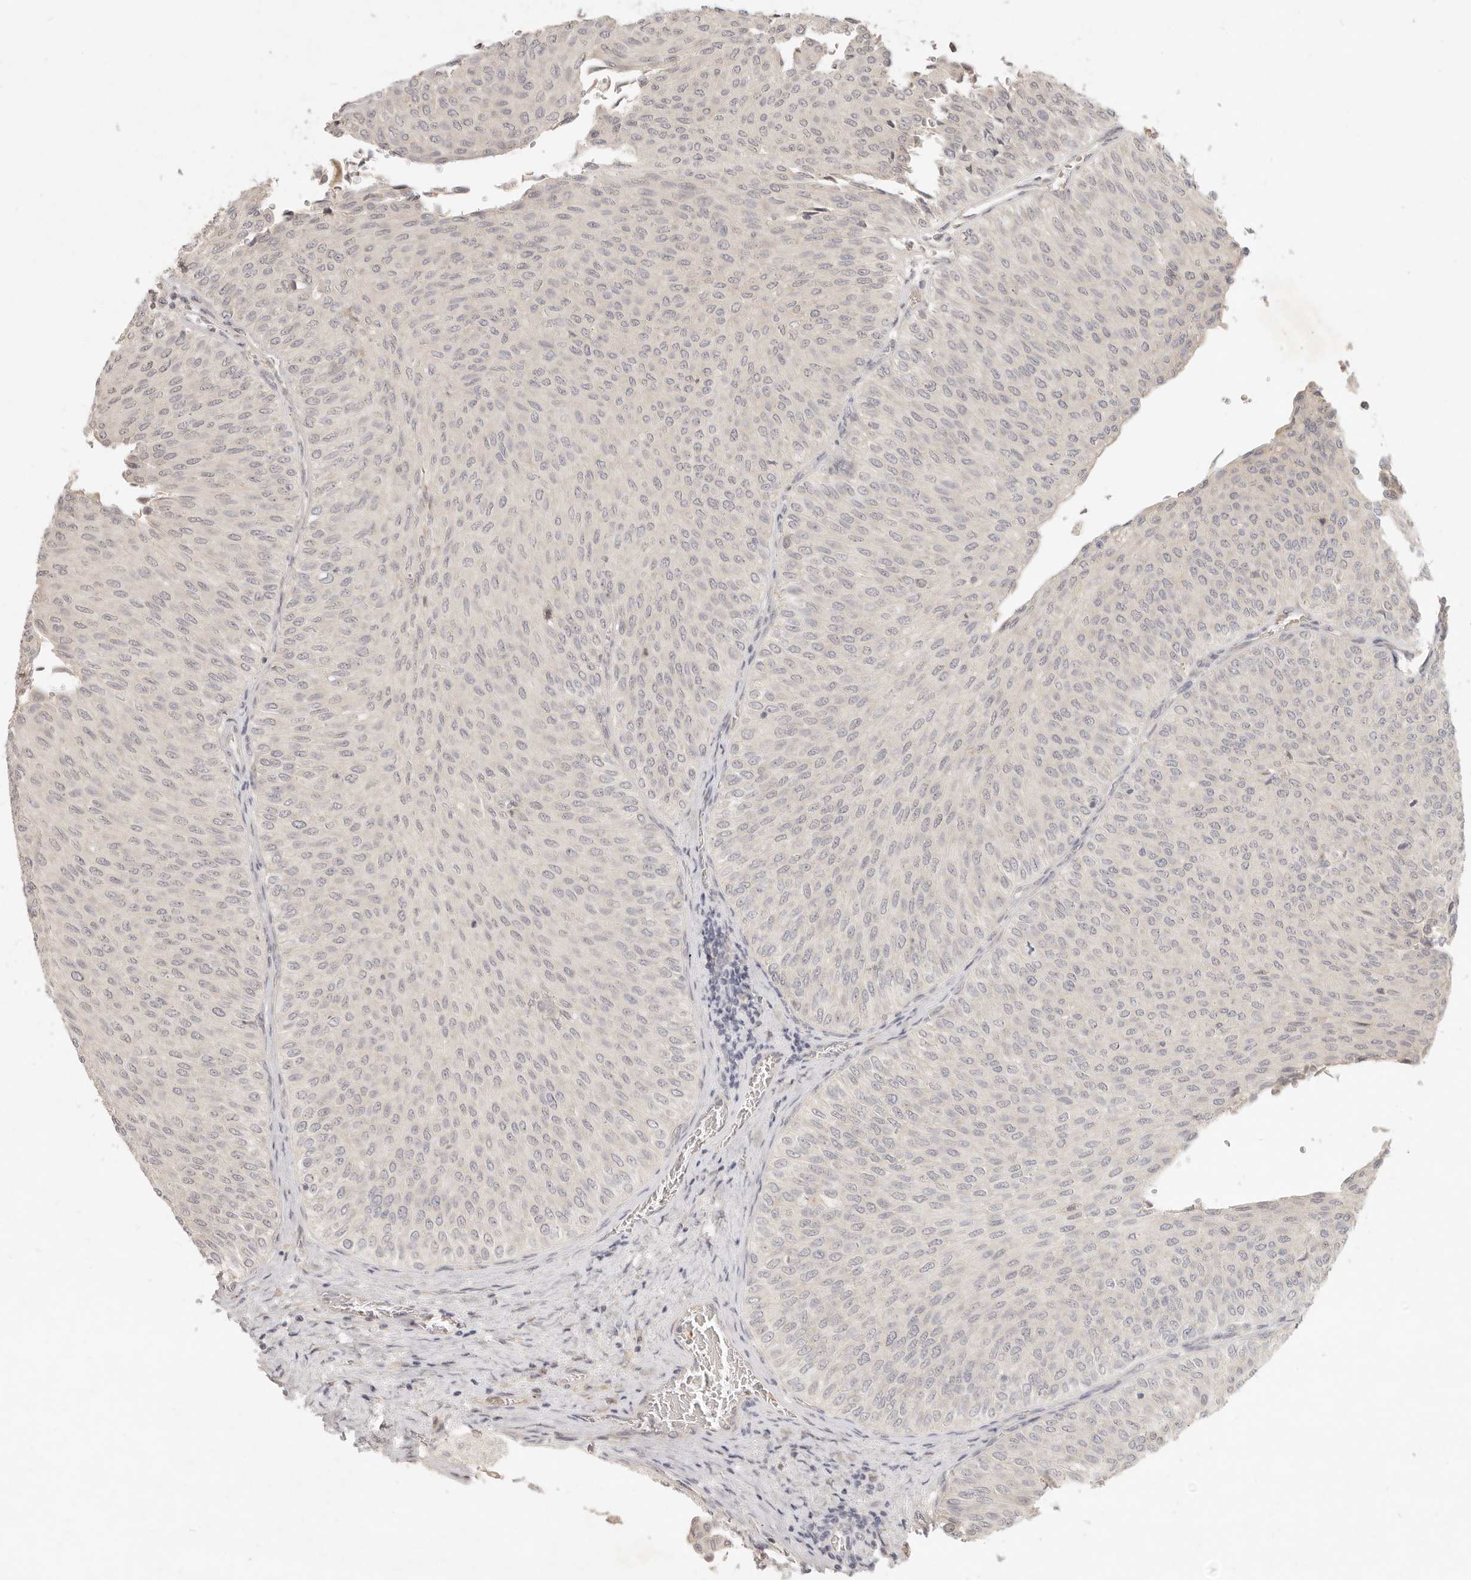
{"staining": {"intensity": "negative", "quantity": "none", "location": "none"}, "tissue": "urothelial cancer", "cell_type": "Tumor cells", "image_type": "cancer", "snomed": [{"axis": "morphology", "description": "Urothelial carcinoma, Low grade"}, {"axis": "topography", "description": "Urinary bladder"}], "caption": "Immunohistochemistry micrograph of neoplastic tissue: human urothelial carcinoma (low-grade) stained with DAB (3,3'-diaminobenzidine) demonstrates no significant protein expression in tumor cells.", "gene": "UBXN11", "patient": {"sex": "male", "age": 78}}